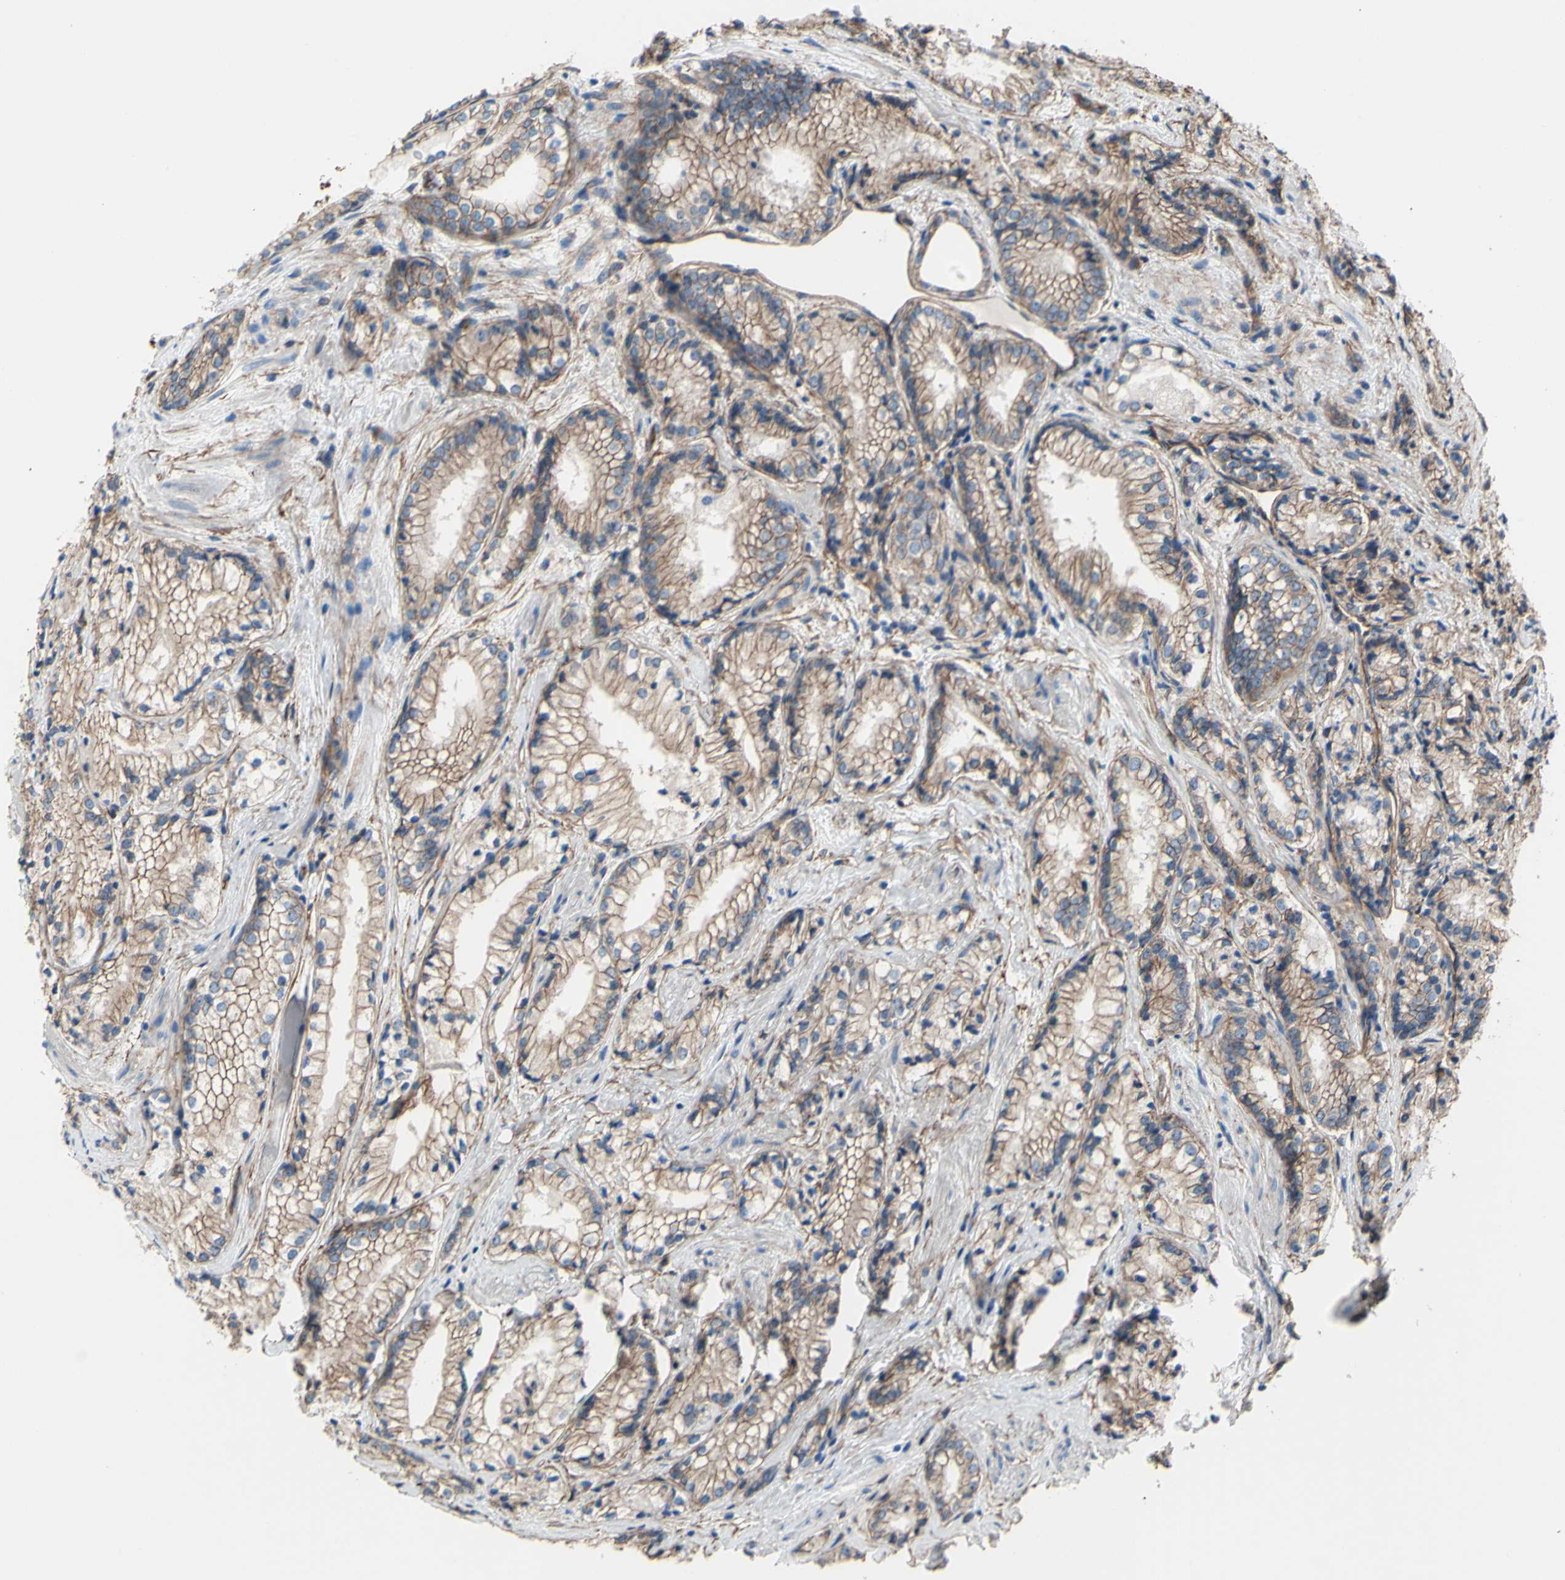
{"staining": {"intensity": "moderate", "quantity": ">75%", "location": "cytoplasmic/membranous"}, "tissue": "prostate cancer", "cell_type": "Tumor cells", "image_type": "cancer", "snomed": [{"axis": "morphology", "description": "Adenocarcinoma, Low grade"}, {"axis": "topography", "description": "Prostate"}], "caption": "Protein expression analysis of human prostate low-grade adenocarcinoma reveals moderate cytoplasmic/membranous staining in approximately >75% of tumor cells.", "gene": "TPBG", "patient": {"sex": "male", "age": 60}}